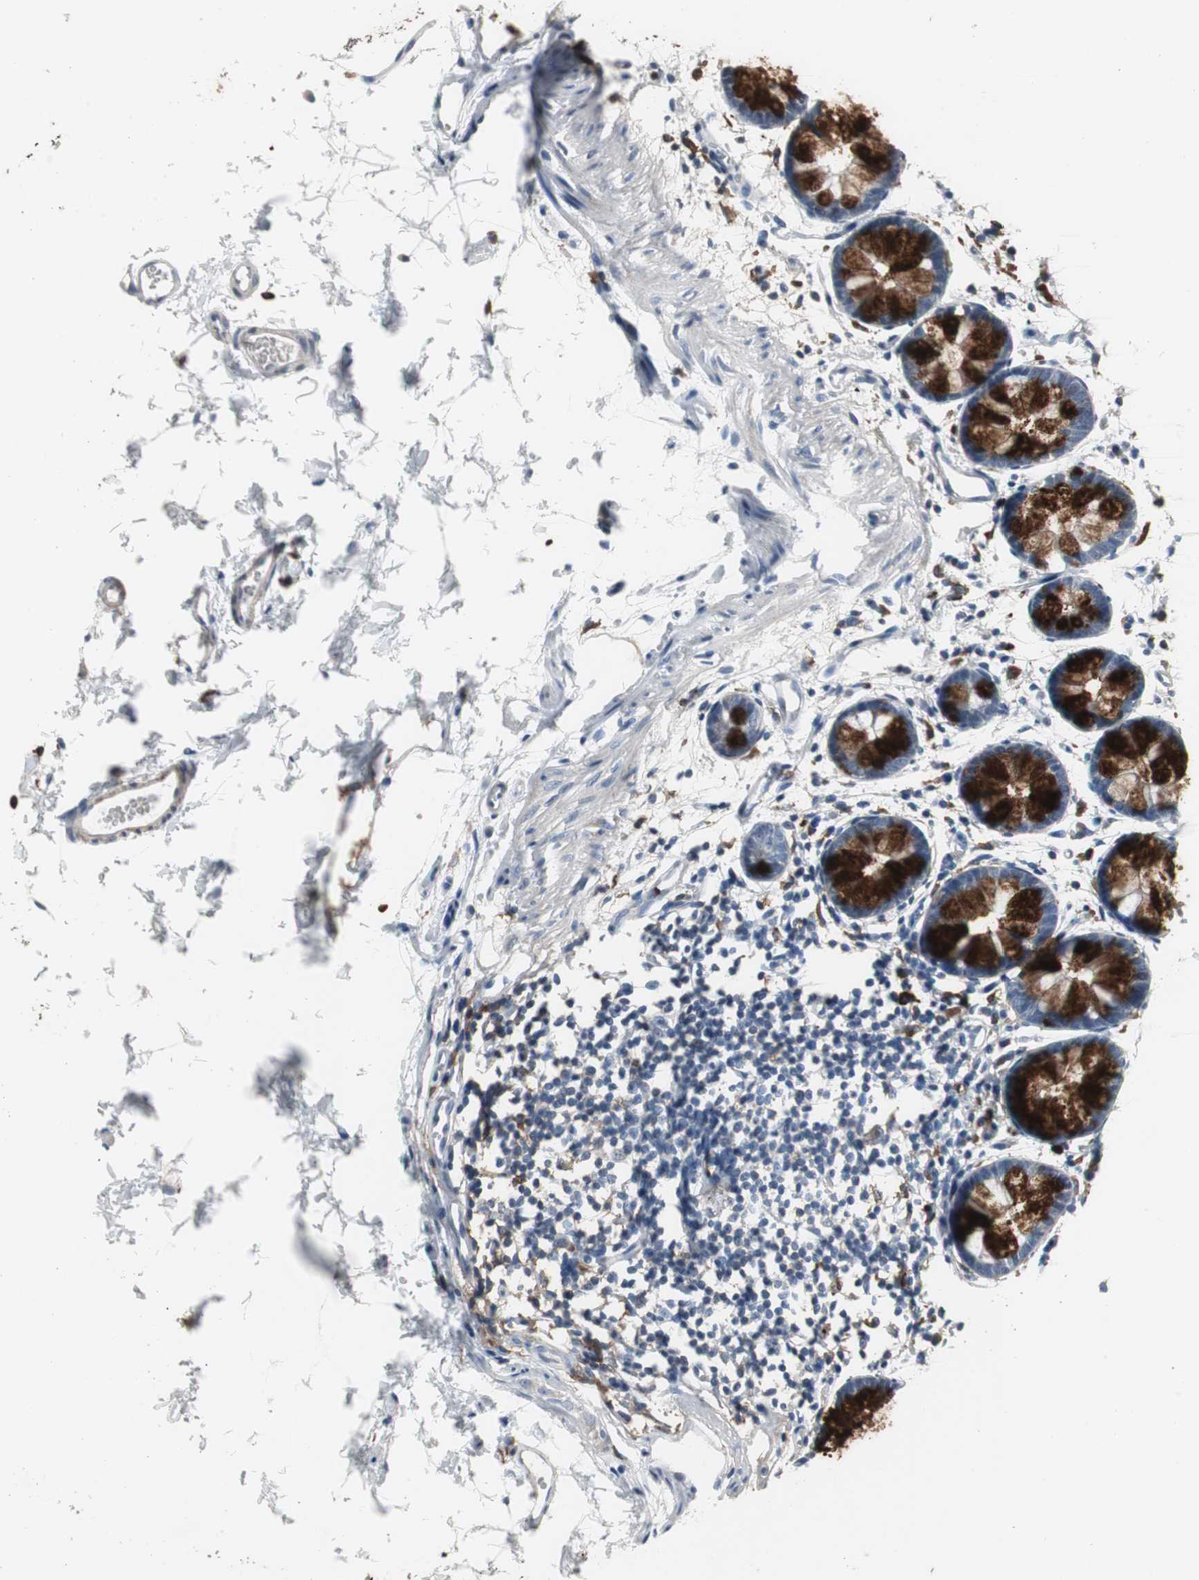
{"staining": {"intensity": "strong", "quantity": "25%-75%", "location": "cytoplasmic/membranous"}, "tissue": "rectum", "cell_type": "Glandular cells", "image_type": "normal", "snomed": [{"axis": "morphology", "description": "Normal tissue, NOS"}, {"axis": "topography", "description": "Rectum"}], "caption": "Immunohistochemical staining of normal rectum reveals 25%-75% levels of strong cytoplasmic/membranous protein staining in approximately 25%-75% of glandular cells. (Stains: DAB in brown, nuclei in blue, Microscopy: brightfield microscopy at high magnification).", "gene": "NCF2", "patient": {"sex": "female", "age": 66}}